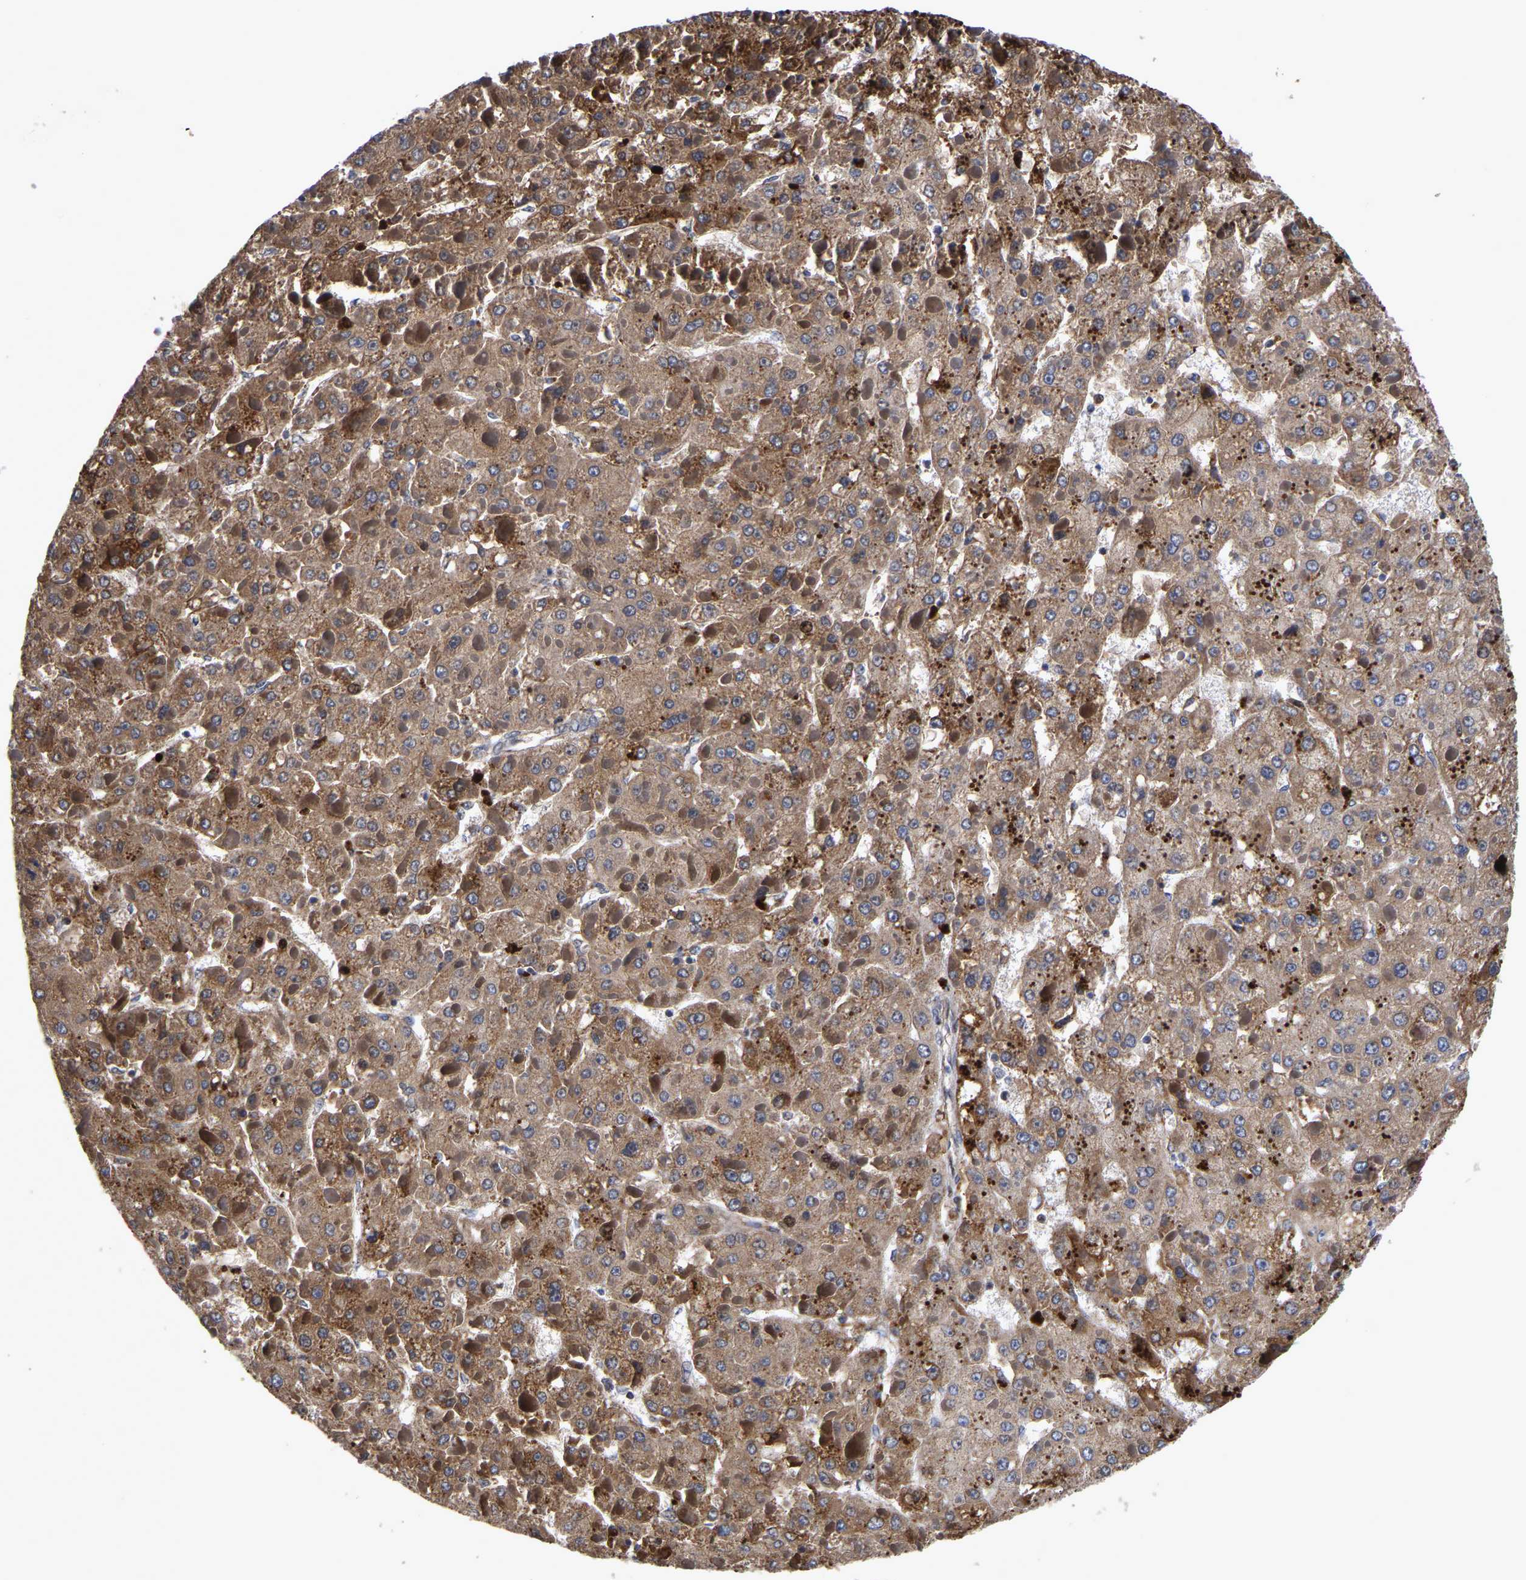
{"staining": {"intensity": "moderate", "quantity": ">75%", "location": "cytoplasmic/membranous"}, "tissue": "liver cancer", "cell_type": "Tumor cells", "image_type": "cancer", "snomed": [{"axis": "morphology", "description": "Carcinoma, Hepatocellular, NOS"}, {"axis": "topography", "description": "Liver"}], "caption": "Protein expression analysis of human liver cancer (hepatocellular carcinoma) reveals moderate cytoplasmic/membranous positivity in about >75% of tumor cells. The staining was performed using DAB to visualize the protein expression in brown, while the nuclei were stained in blue with hematoxylin (Magnification: 20x).", "gene": "JUNB", "patient": {"sex": "female", "age": 73}}